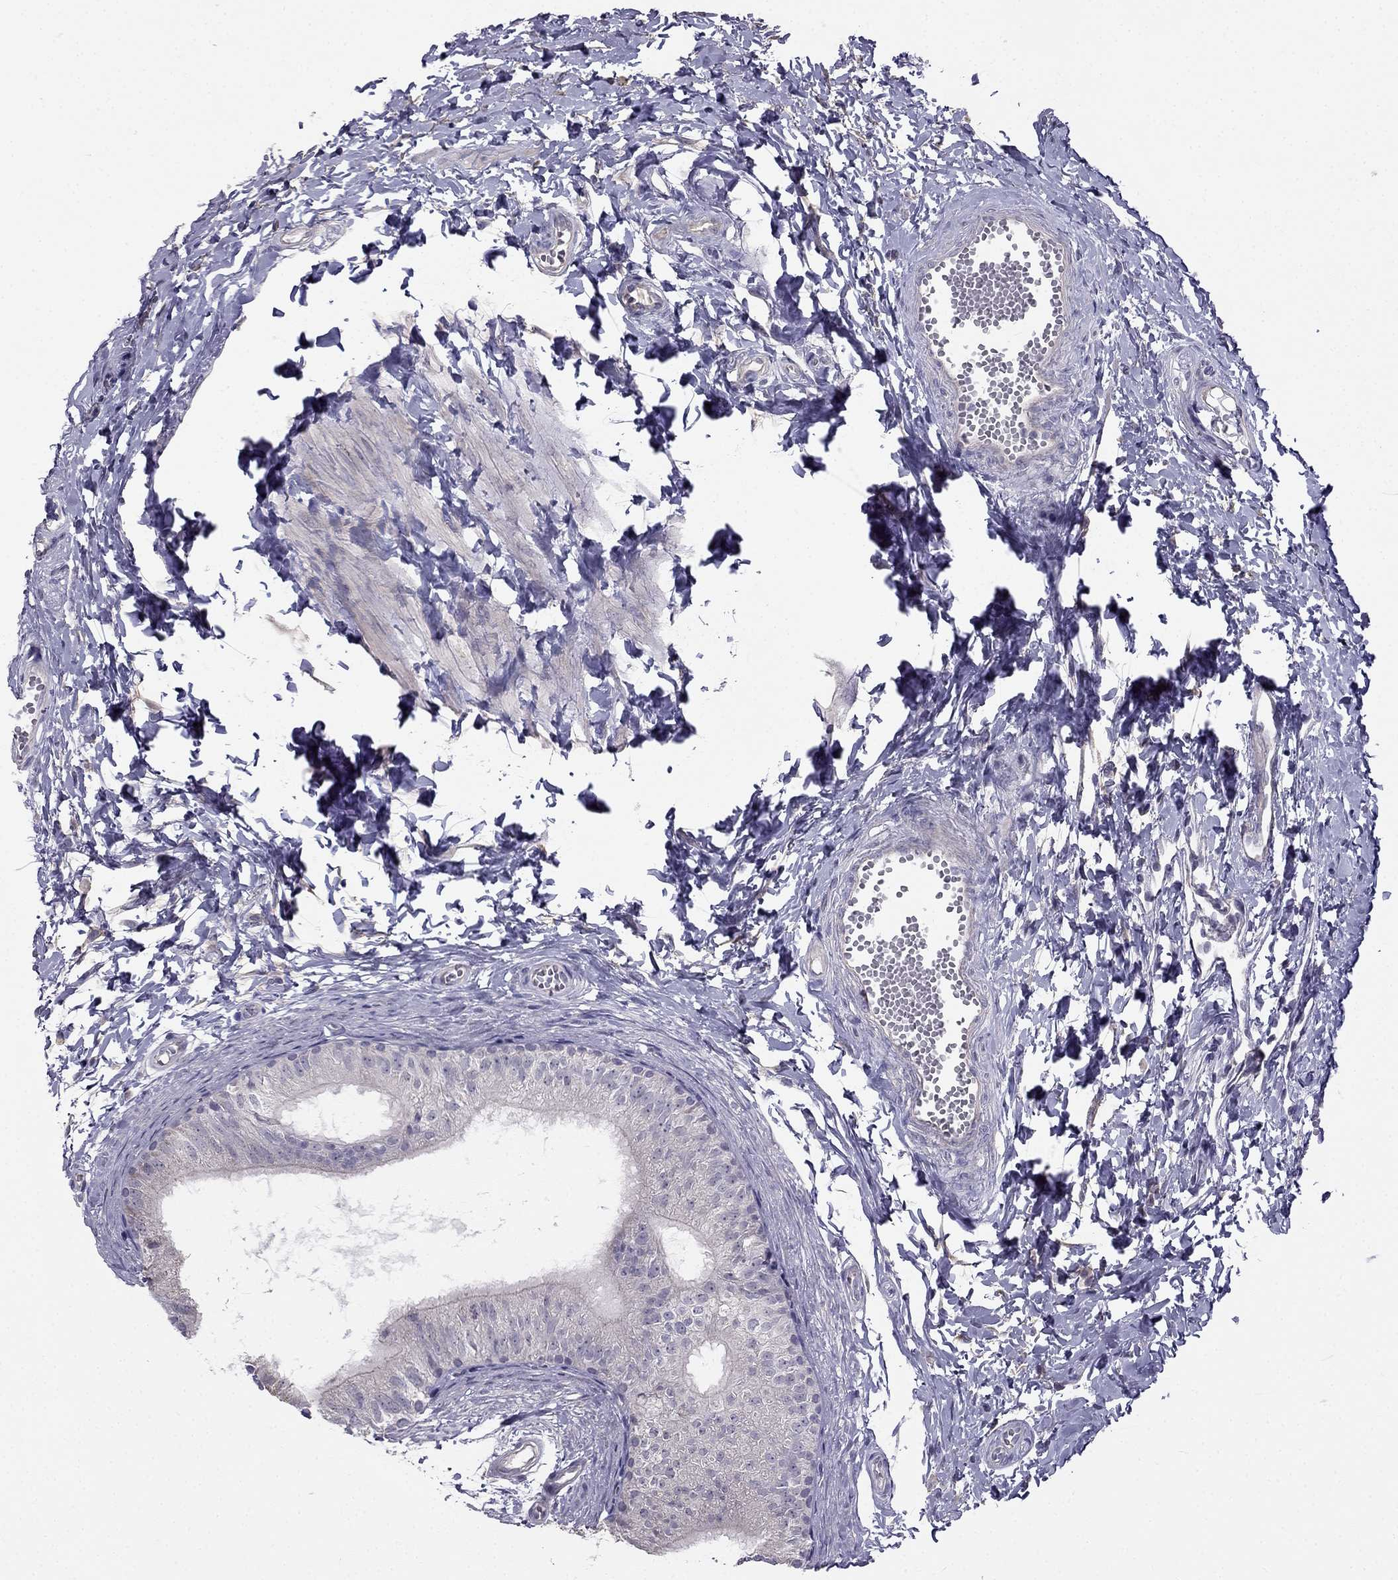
{"staining": {"intensity": "negative", "quantity": "none", "location": "none"}, "tissue": "epididymis", "cell_type": "Glandular cells", "image_type": "normal", "snomed": [{"axis": "morphology", "description": "Normal tissue, NOS"}, {"axis": "topography", "description": "Epididymis"}], "caption": "Immunohistochemistry (IHC) of unremarkable human epididymis shows no positivity in glandular cells.", "gene": "HSFX1", "patient": {"sex": "male", "age": 22}}